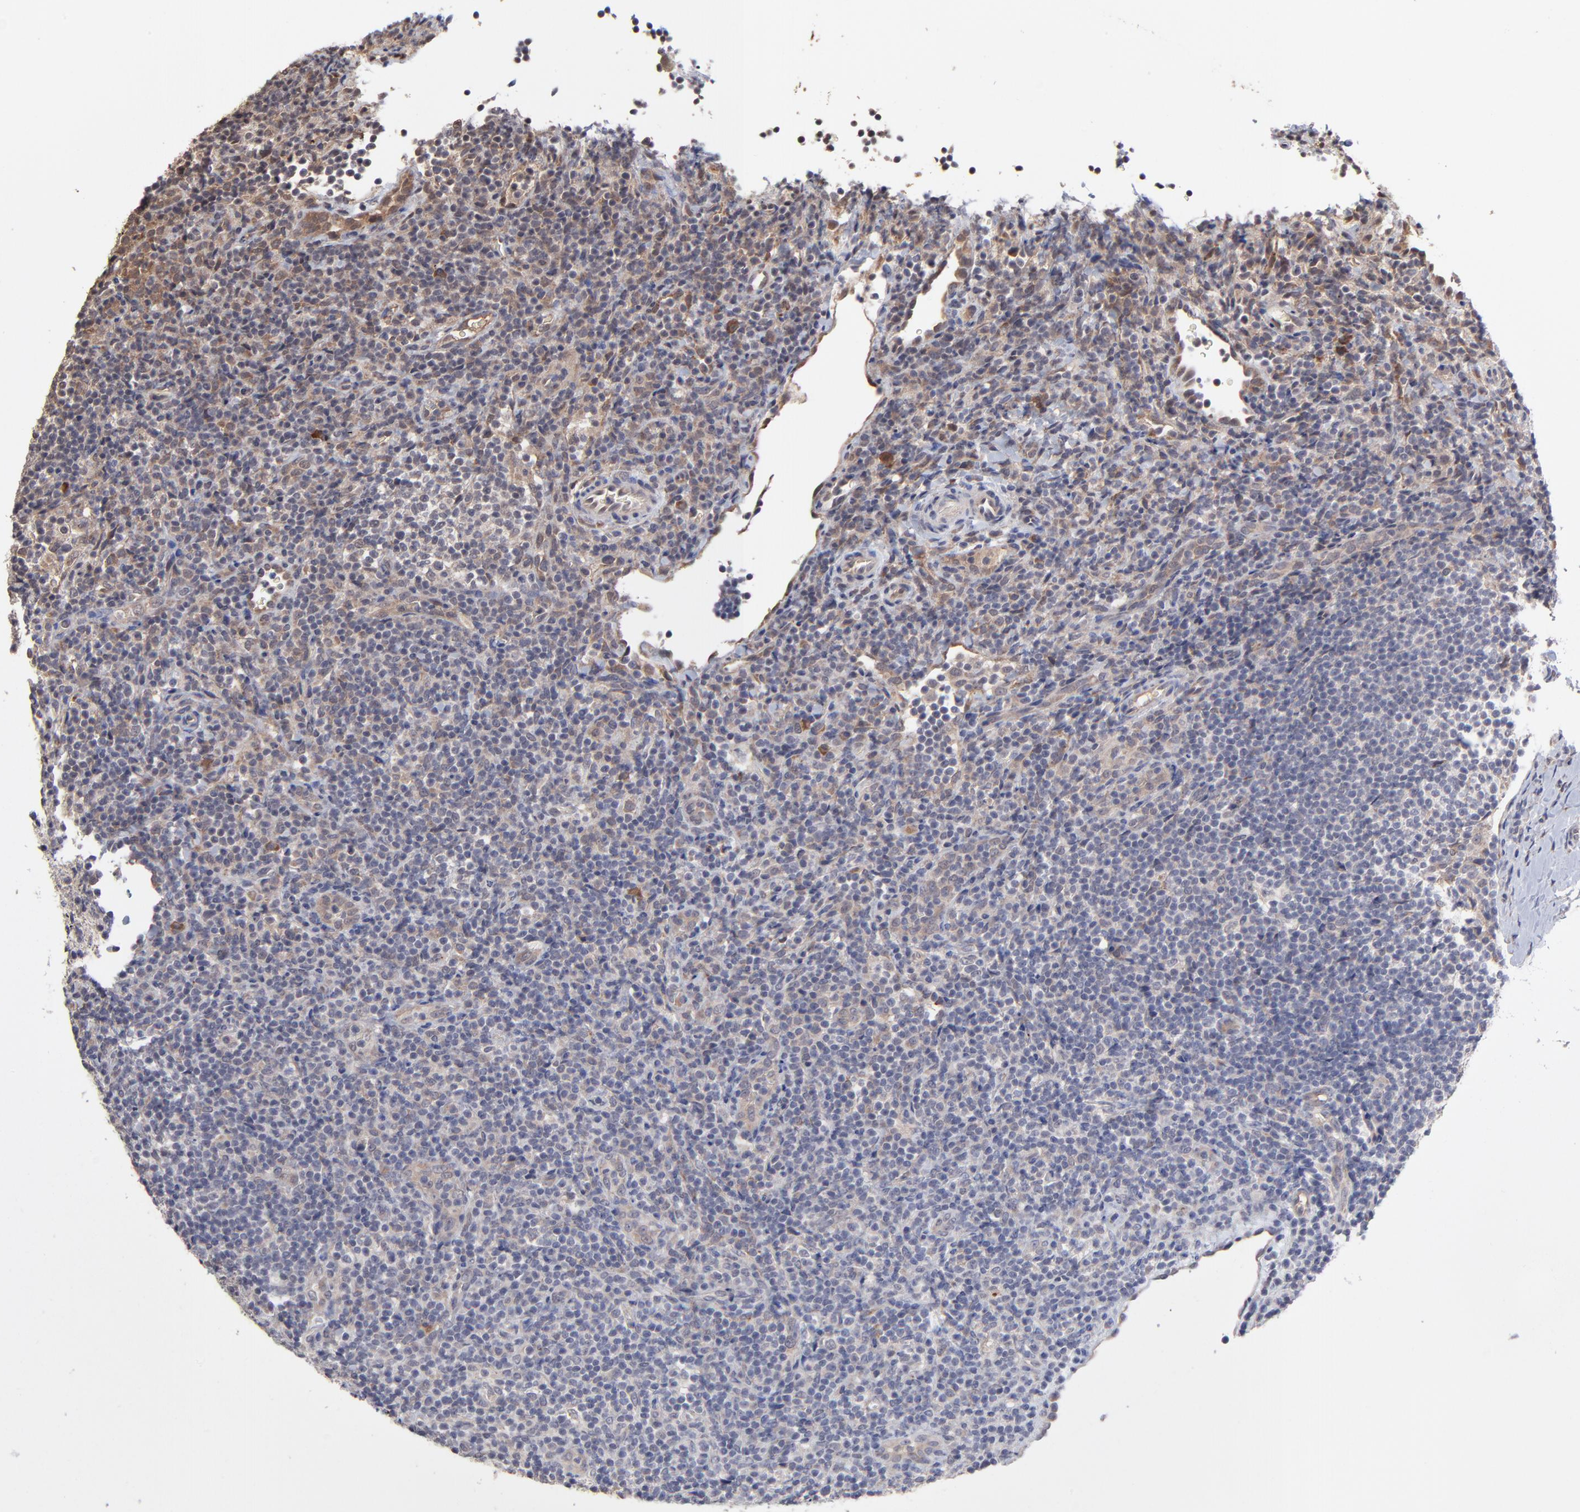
{"staining": {"intensity": "weak", "quantity": "25%-75%", "location": "cytoplasmic/membranous"}, "tissue": "lymphoma", "cell_type": "Tumor cells", "image_type": "cancer", "snomed": [{"axis": "morphology", "description": "Malignant lymphoma, non-Hodgkin's type, Low grade"}, {"axis": "topography", "description": "Lymph node"}], "caption": "Low-grade malignant lymphoma, non-Hodgkin's type tissue shows weak cytoplasmic/membranous staining in approximately 25%-75% of tumor cells, visualized by immunohistochemistry.", "gene": "CHL1", "patient": {"sex": "female", "age": 76}}